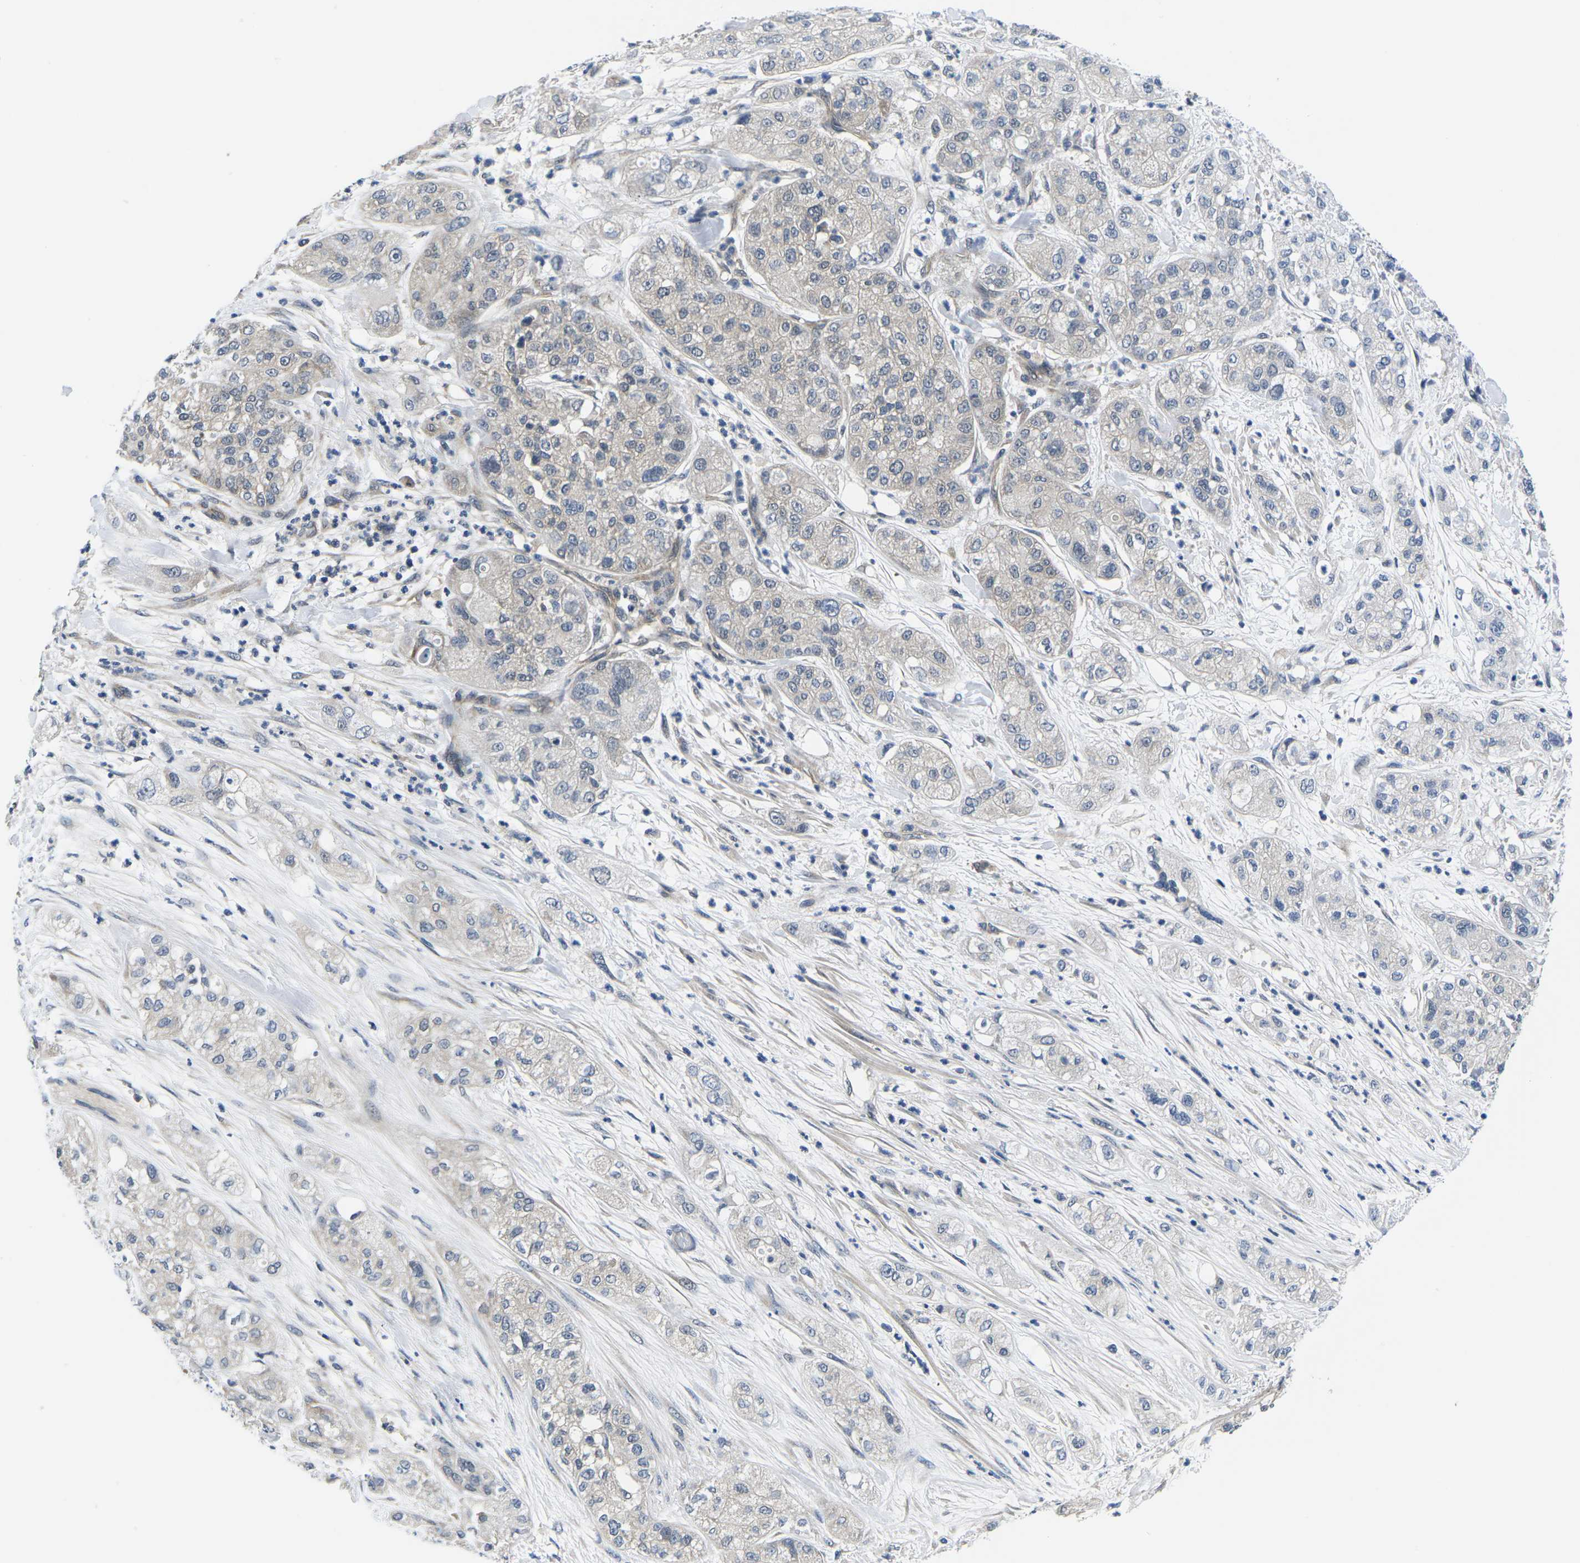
{"staining": {"intensity": "weak", "quantity": ">75%", "location": "cytoplasmic/membranous"}, "tissue": "pancreatic cancer", "cell_type": "Tumor cells", "image_type": "cancer", "snomed": [{"axis": "morphology", "description": "Adenocarcinoma, NOS"}, {"axis": "topography", "description": "Pancreas"}], "caption": "The histopathology image exhibits staining of pancreatic cancer (adenocarcinoma), revealing weak cytoplasmic/membranous protein positivity (brown color) within tumor cells.", "gene": "GSK3B", "patient": {"sex": "female", "age": 78}}